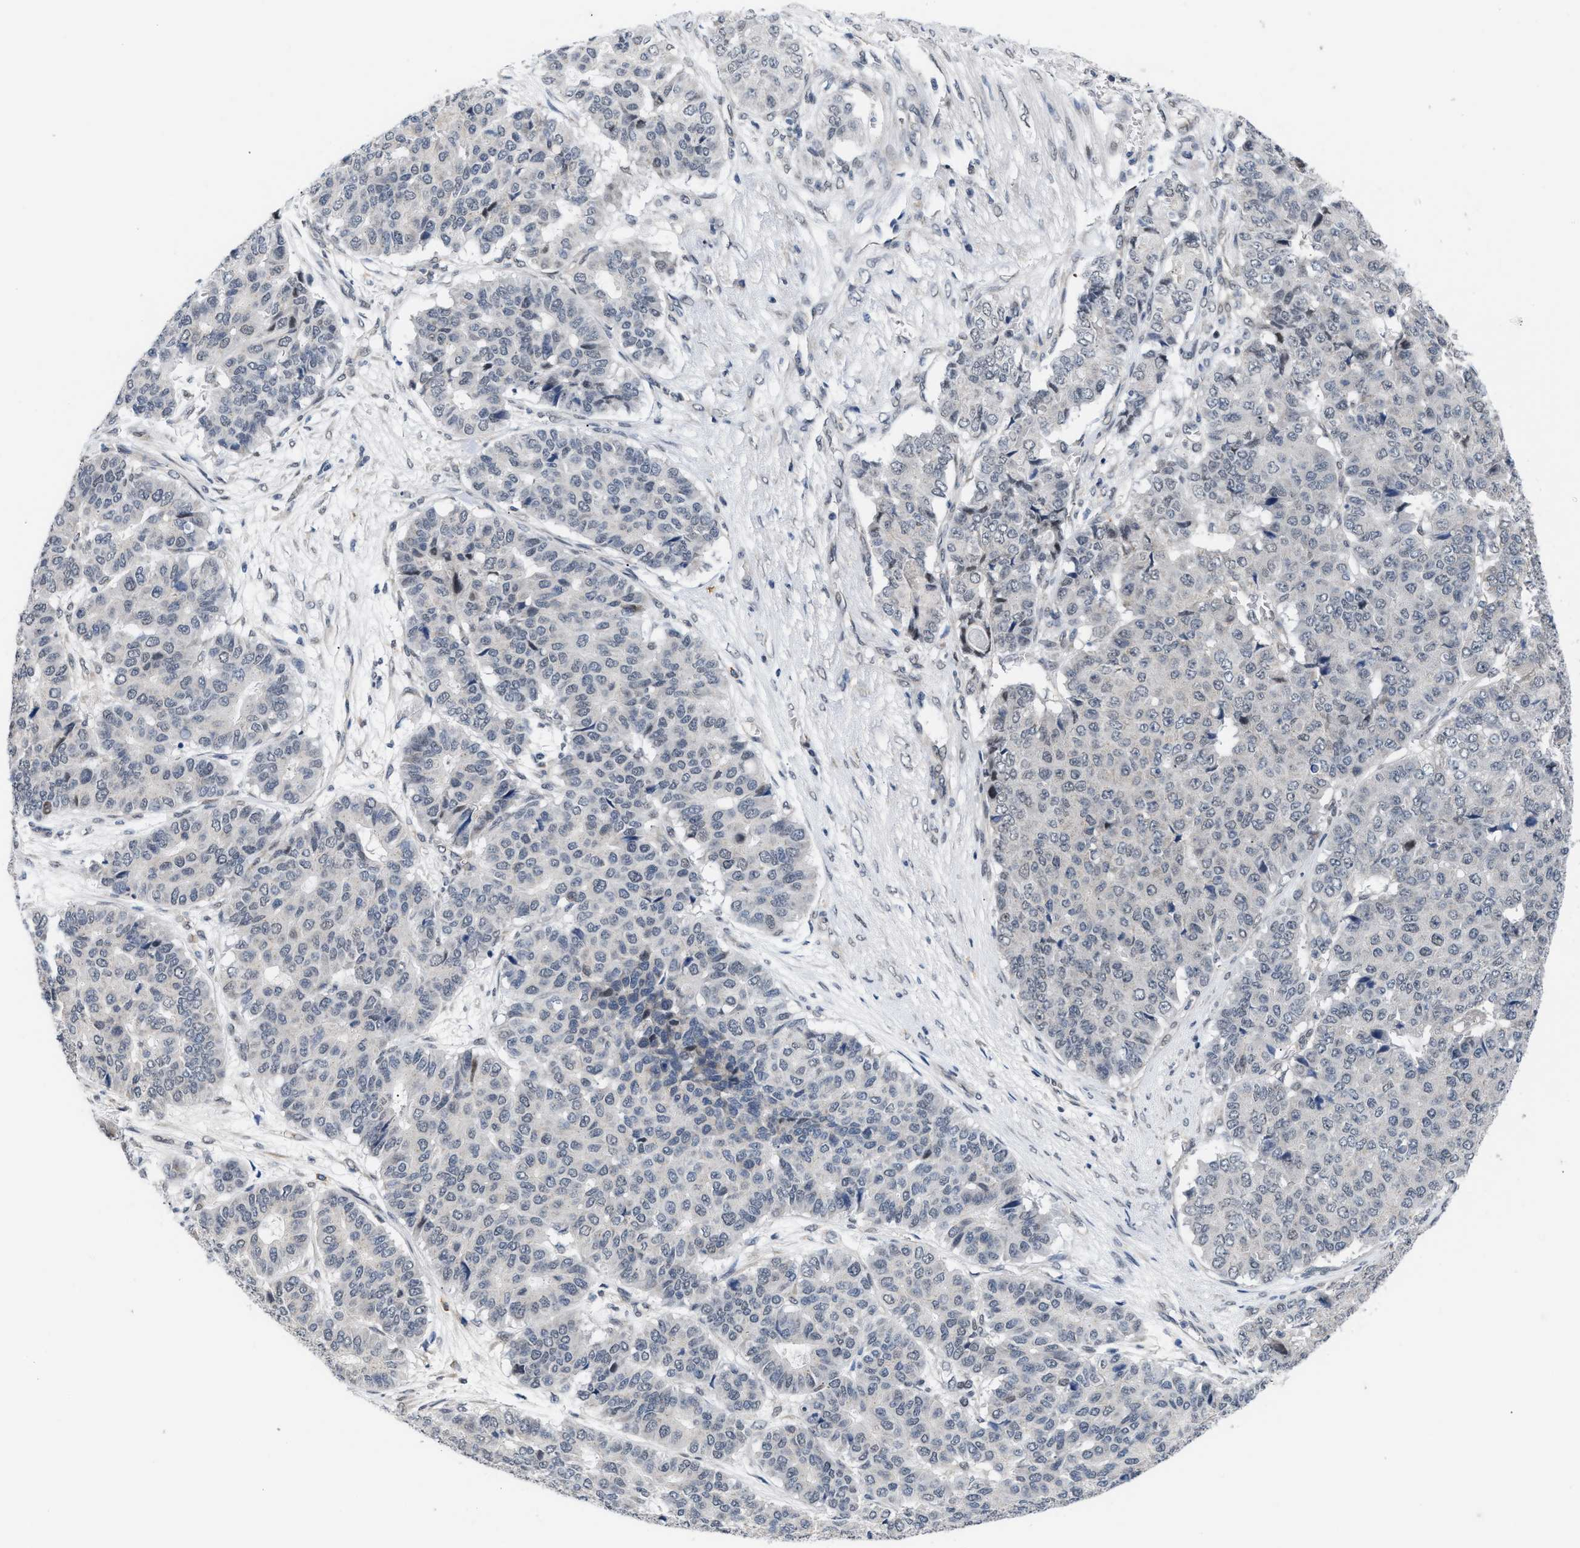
{"staining": {"intensity": "negative", "quantity": "none", "location": "none"}, "tissue": "pancreatic cancer", "cell_type": "Tumor cells", "image_type": "cancer", "snomed": [{"axis": "morphology", "description": "Adenocarcinoma, NOS"}, {"axis": "topography", "description": "Pancreas"}], "caption": "Immunohistochemical staining of adenocarcinoma (pancreatic) displays no significant staining in tumor cells.", "gene": "TXNRD3", "patient": {"sex": "male", "age": 50}}